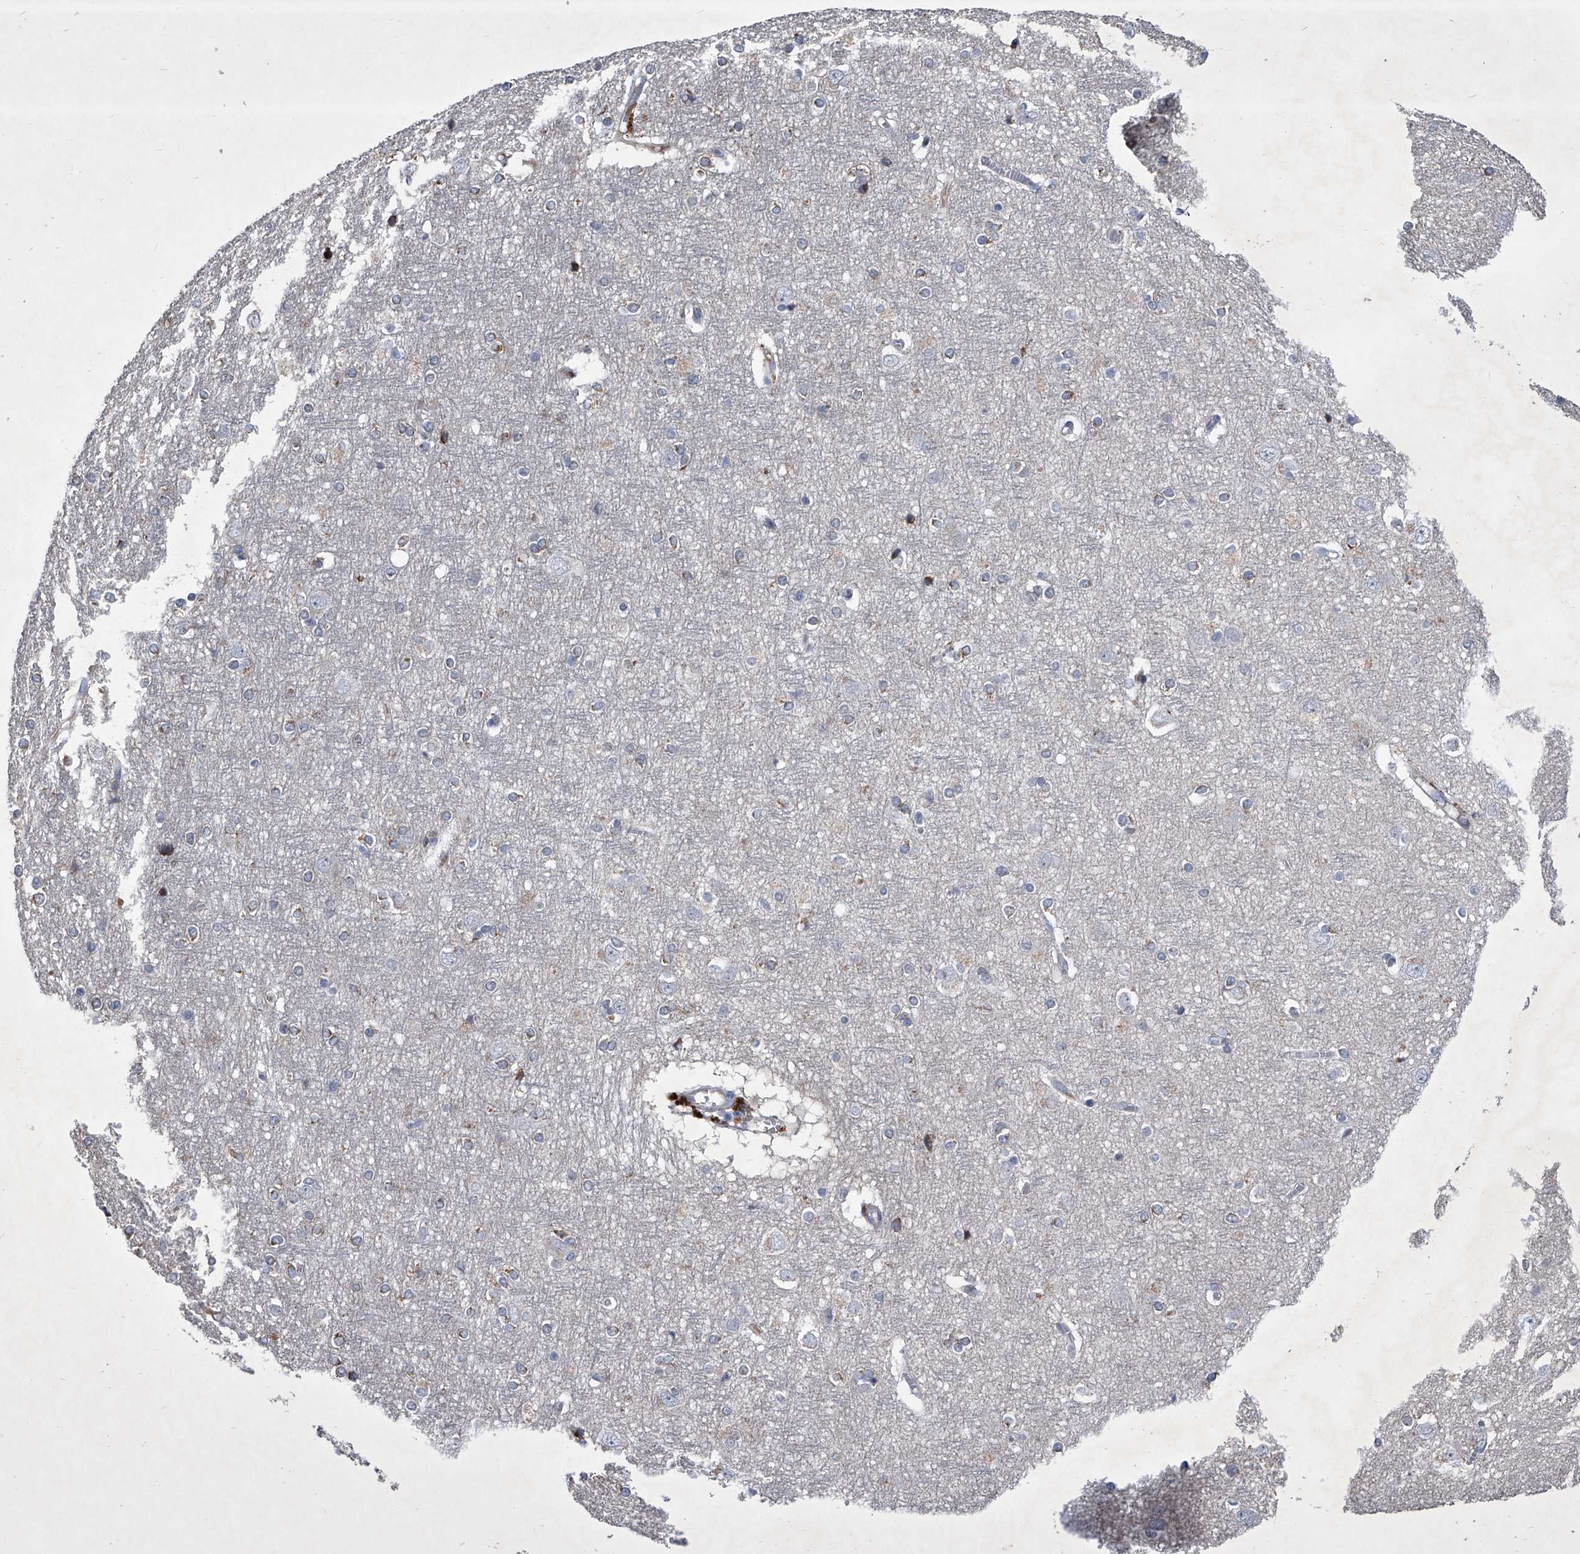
{"staining": {"intensity": "negative", "quantity": "none", "location": "none"}, "tissue": "cerebral cortex", "cell_type": "Endothelial cells", "image_type": "normal", "snomed": [{"axis": "morphology", "description": "Normal tissue, NOS"}, {"axis": "topography", "description": "Cerebral cortex"}], "caption": "Immunohistochemistry (IHC) image of normal human cerebral cortex stained for a protein (brown), which reveals no positivity in endothelial cells.", "gene": "ZNF76", "patient": {"sex": "male", "age": 54}}